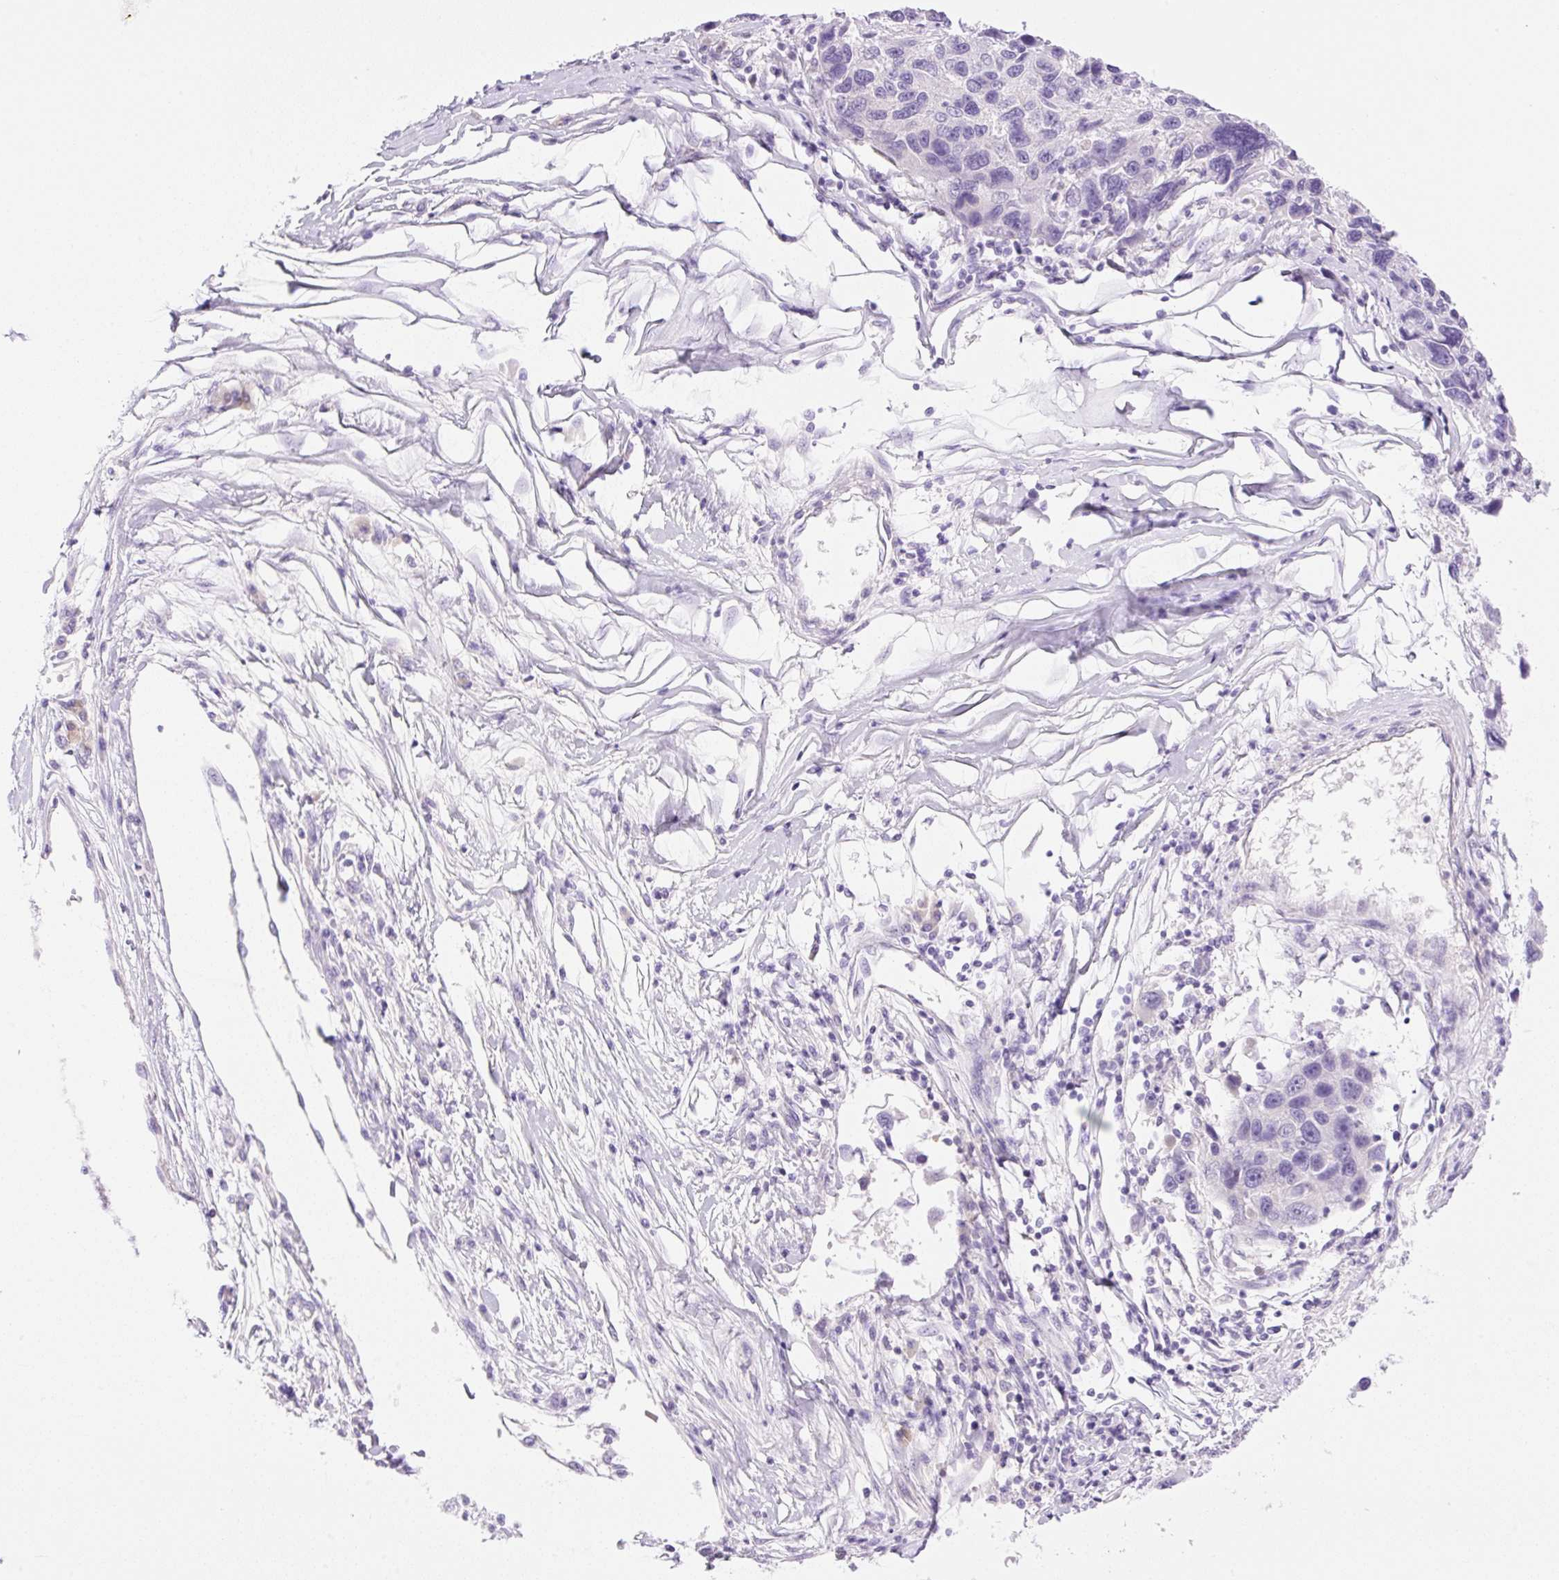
{"staining": {"intensity": "negative", "quantity": "none", "location": "none"}, "tissue": "melanoma", "cell_type": "Tumor cells", "image_type": "cancer", "snomed": [{"axis": "morphology", "description": "Malignant melanoma, NOS"}, {"axis": "topography", "description": "Skin"}], "caption": "DAB immunohistochemical staining of melanoma displays no significant staining in tumor cells. Nuclei are stained in blue.", "gene": "PALM3", "patient": {"sex": "male", "age": 53}}